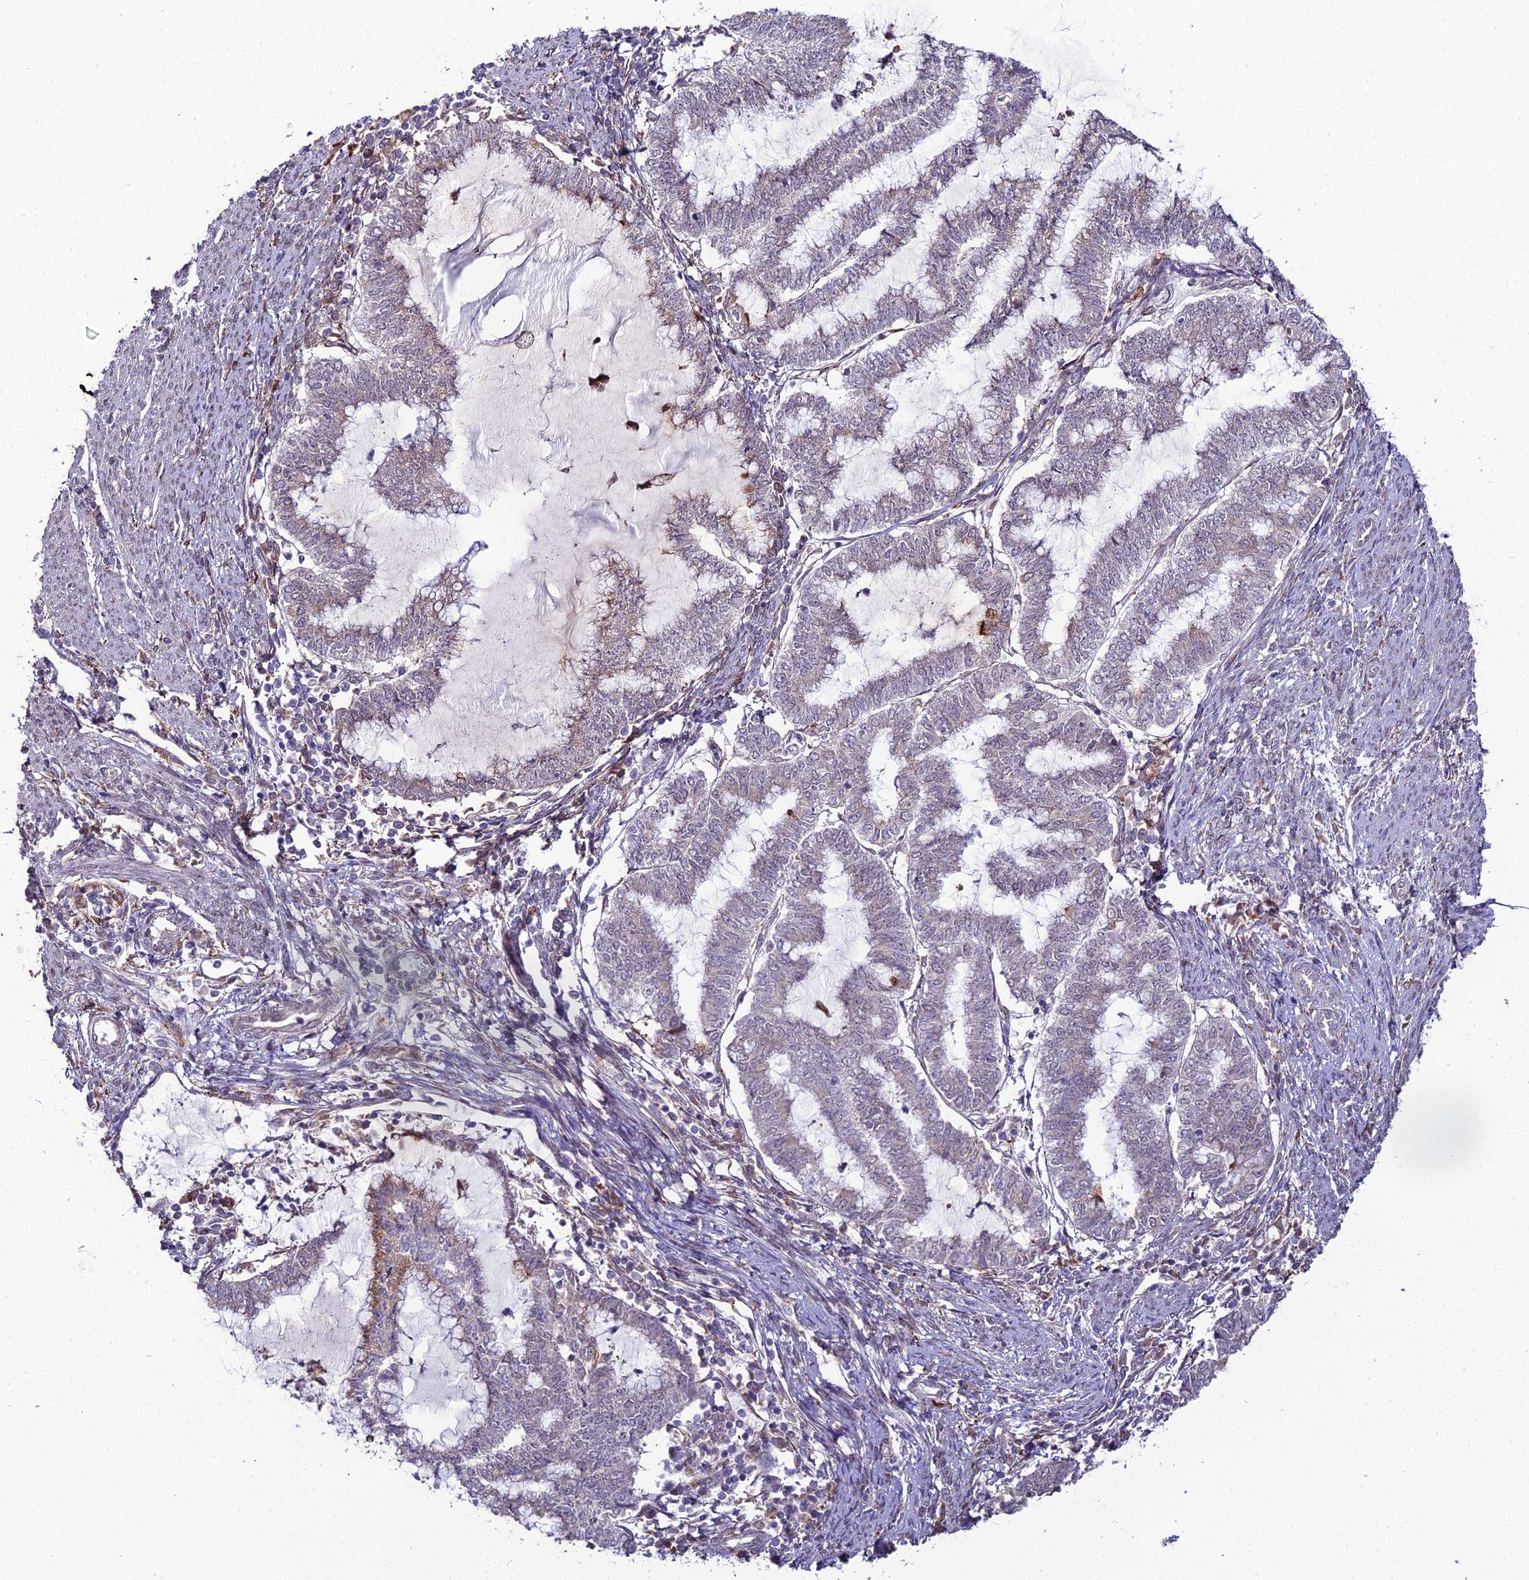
{"staining": {"intensity": "negative", "quantity": "none", "location": "none"}, "tissue": "endometrial cancer", "cell_type": "Tumor cells", "image_type": "cancer", "snomed": [{"axis": "morphology", "description": "Adenocarcinoma, NOS"}, {"axis": "topography", "description": "Endometrium"}], "caption": "Immunohistochemistry of endometrial cancer (adenocarcinoma) demonstrates no positivity in tumor cells.", "gene": "TROAP", "patient": {"sex": "female", "age": 79}}